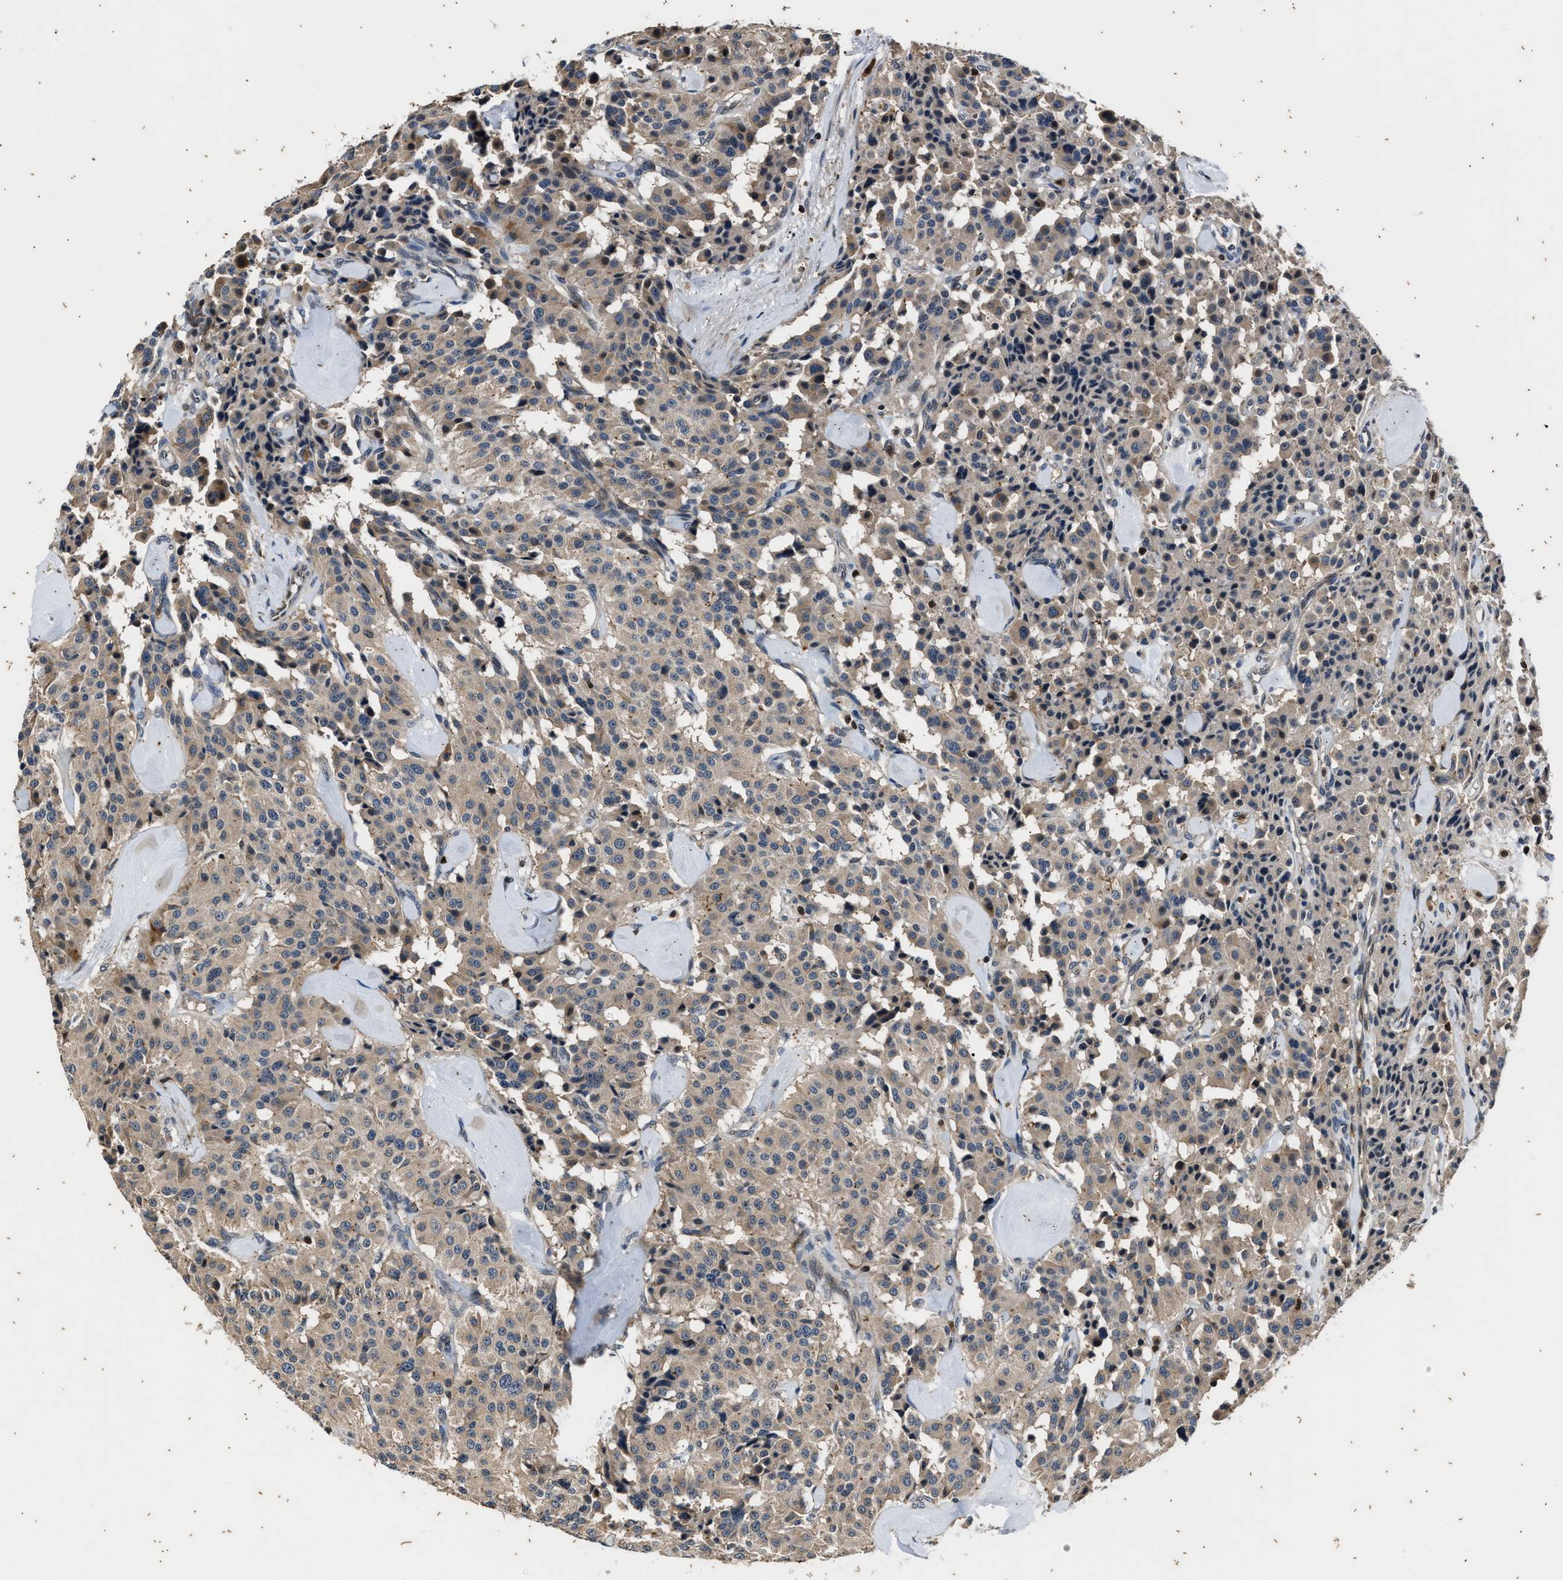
{"staining": {"intensity": "weak", "quantity": "25%-75%", "location": "cytoplasmic/membranous"}, "tissue": "carcinoid", "cell_type": "Tumor cells", "image_type": "cancer", "snomed": [{"axis": "morphology", "description": "Carcinoid, malignant, NOS"}, {"axis": "topography", "description": "Lung"}], "caption": "IHC micrograph of human malignant carcinoid stained for a protein (brown), which reveals low levels of weak cytoplasmic/membranous positivity in approximately 25%-75% of tumor cells.", "gene": "PTPN7", "patient": {"sex": "male", "age": 30}}